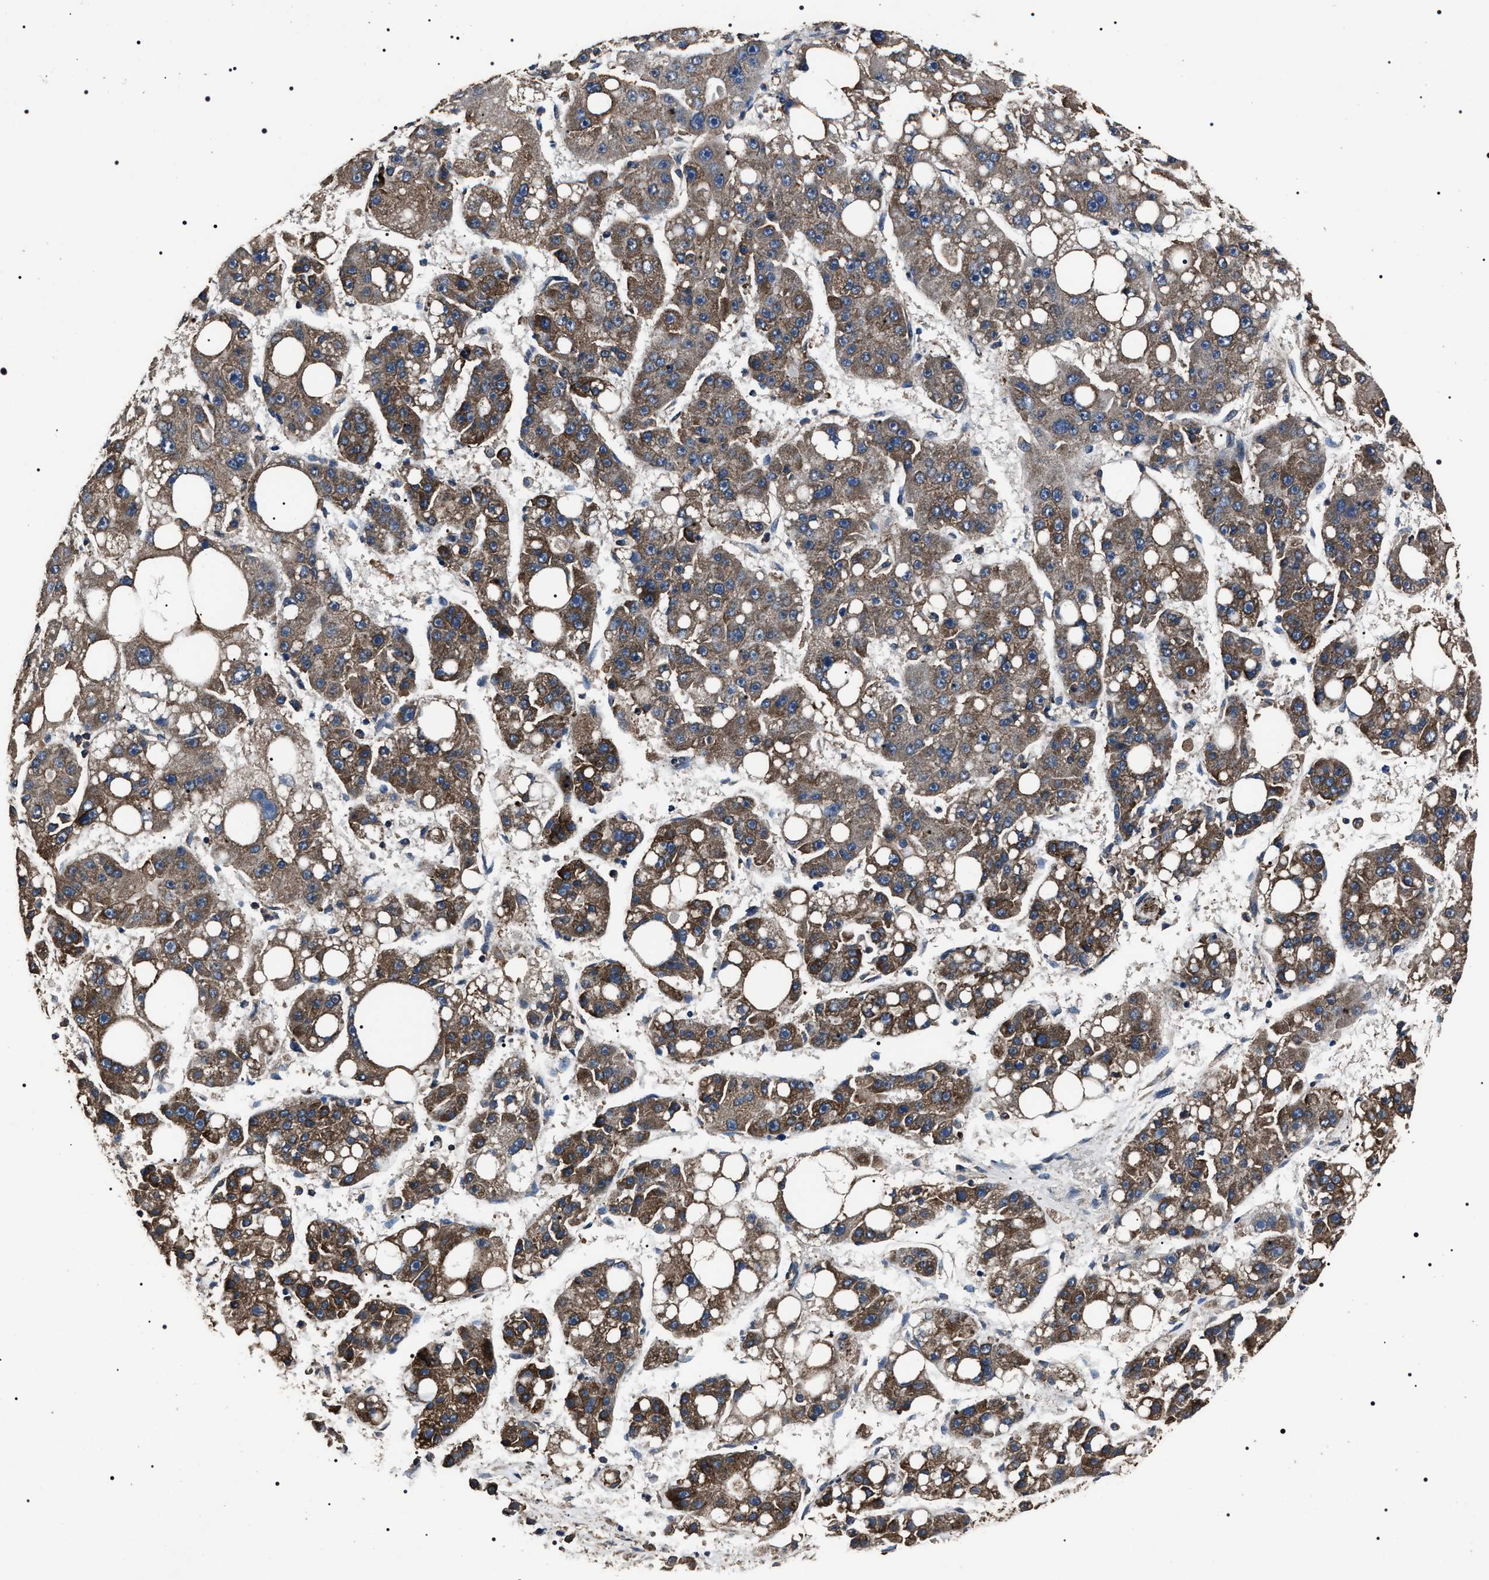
{"staining": {"intensity": "moderate", "quantity": ">75%", "location": "cytoplasmic/membranous"}, "tissue": "liver cancer", "cell_type": "Tumor cells", "image_type": "cancer", "snomed": [{"axis": "morphology", "description": "Carcinoma, Hepatocellular, NOS"}, {"axis": "topography", "description": "Liver"}], "caption": "Tumor cells display moderate cytoplasmic/membranous expression in approximately >75% of cells in liver hepatocellular carcinoma. (IHC, brightfield microscopy, high magnification).", "gene": "HSCB", "patient": {"sex": "female", "age": 61}}